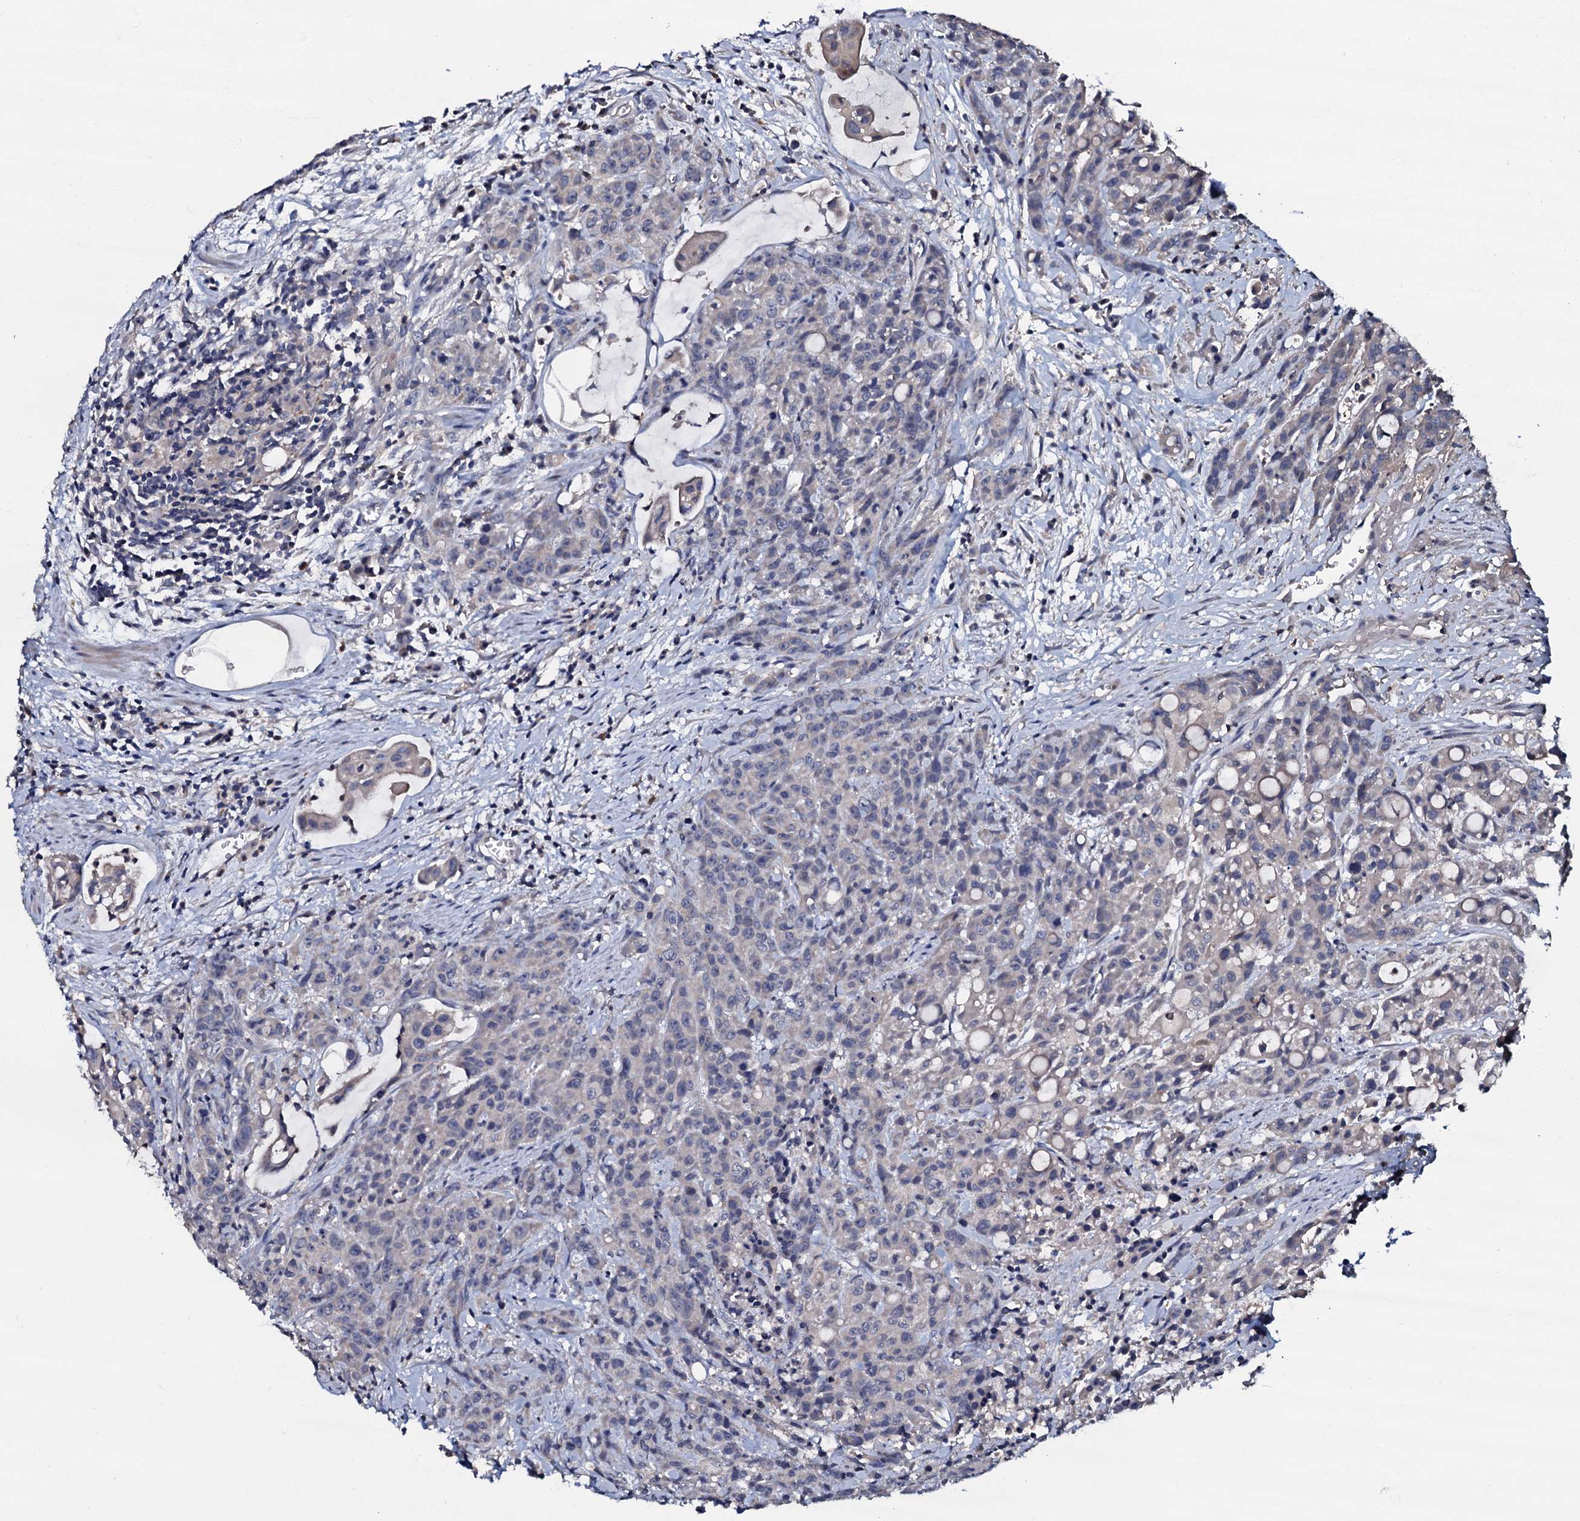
{"staining": {"intensity": "negative", "quantity": "none", "location": "none"}, "tissue": "colorectal cancer", "cell_type": "Tumor cells", "image_type": "cancer", "snomed": [{"axis": "morphology", "description": "Adenocarcinoma, NOS"}, {"axis": "topography", "description": "Colon"}], "caption": "A high-resolution micrograph shows immunohistochemistry staining of colorectal cancer, which displays no significant expression in tumor cells. Brightfield microscopy of immunohistochemistry stained with DAB (brown) and hematoxylin (blue), captured at high magnification.", "gene": "CPNE2", "patient": {"sex": "male", "age": 62}}